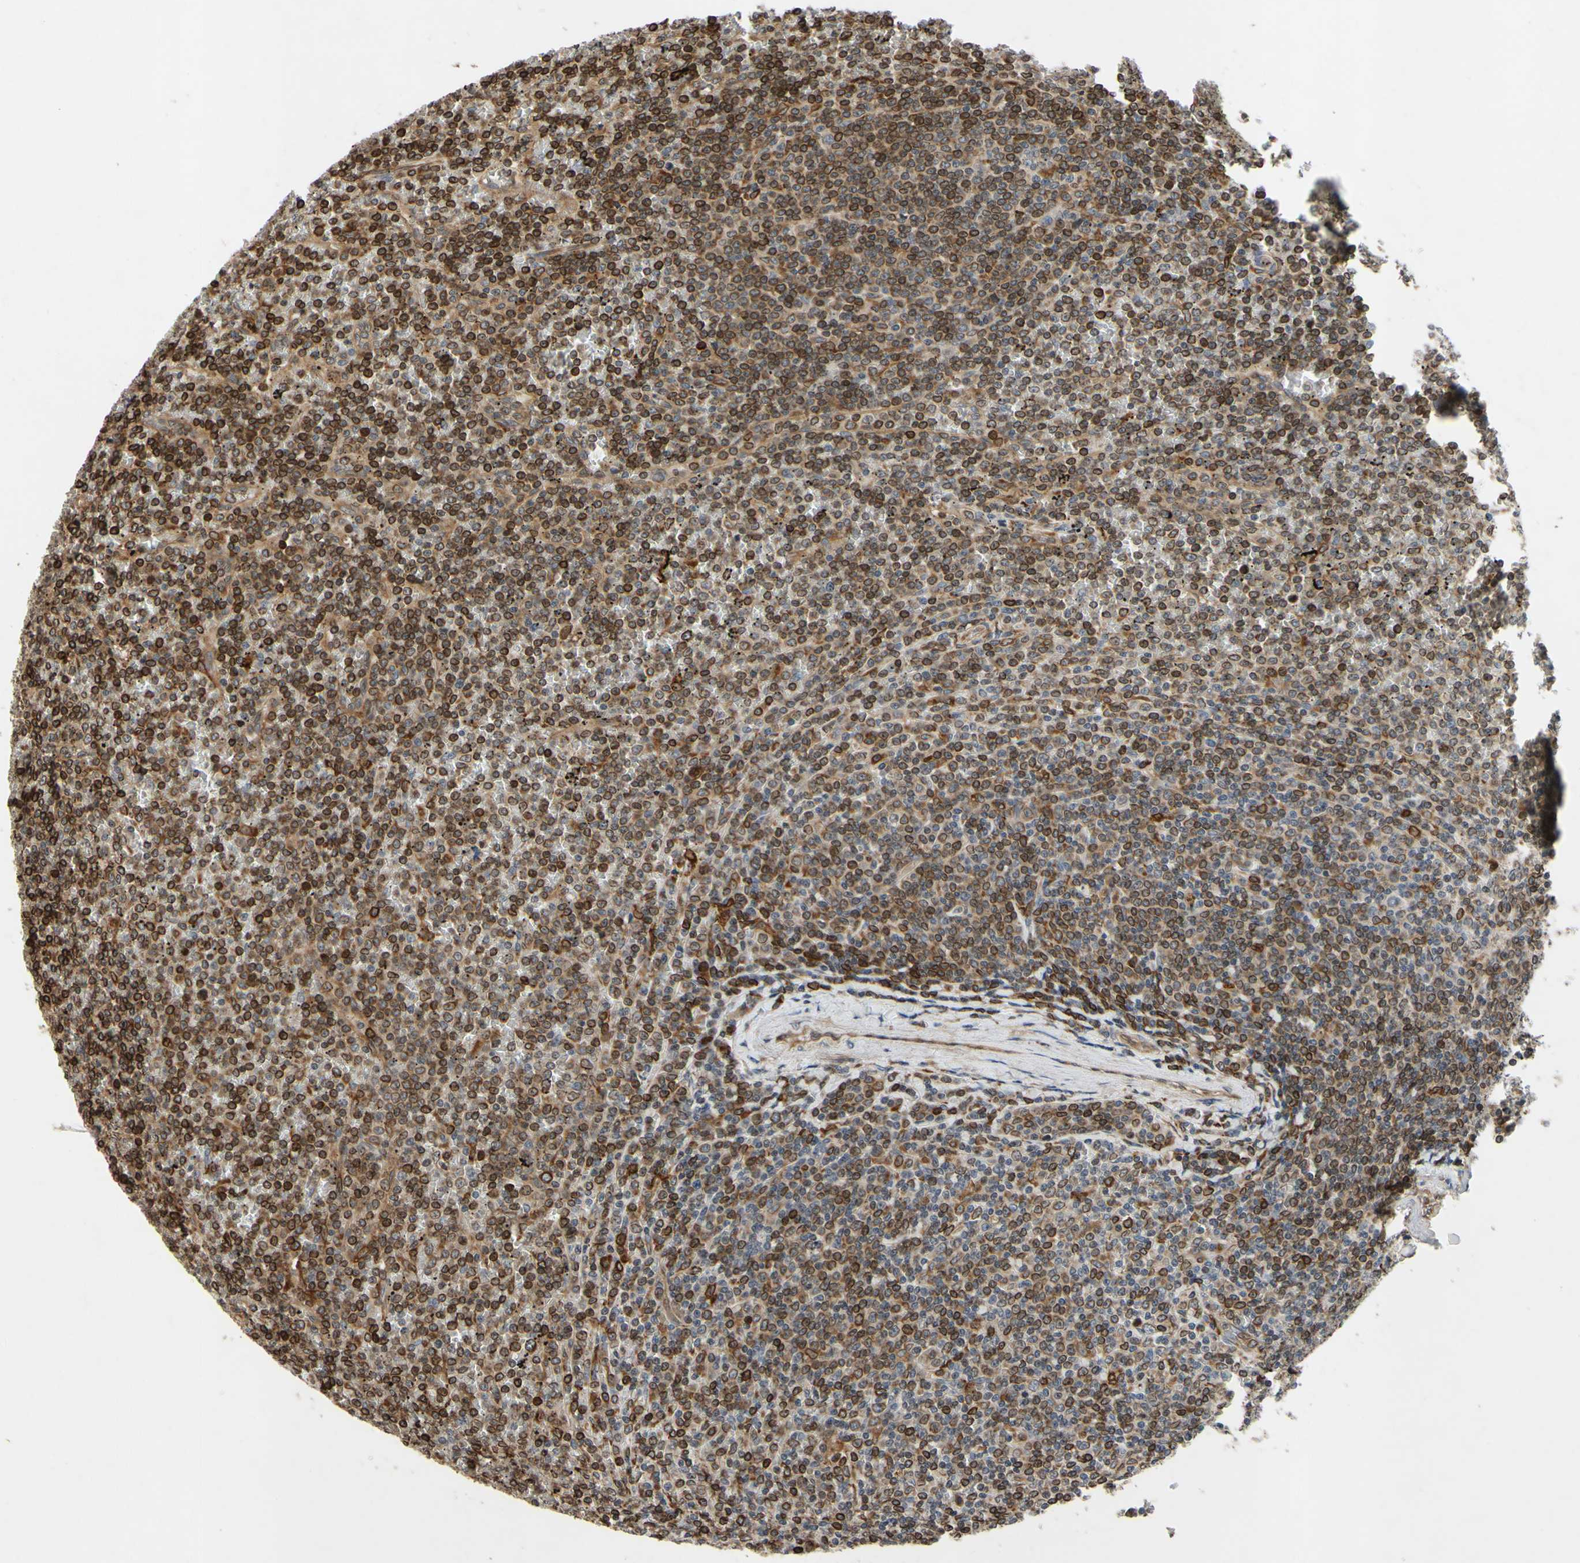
{"staining": {"intensity": "strong", "quantity": "25%-75%", "location": "cytoplasmic/membranous"}, "tissue": "lymphoma", "cell_type": "Tumor cells", "image_type": "cancer", "snomed": [{"axis": "morphology", "description": "Malignant lymphoma, non-Hodgkin's type, Low grade"}, {"axis": "topography", "description": "Spleen"}], "caption": "Immunohistochemical staining of human lymphoma reveals high levels of strong cytoplasmic/membranous expression in approximately 25%-75% of tumor cells.", "gene": "PLXNA2", "patient": {"sex": "female", "age": 19}}